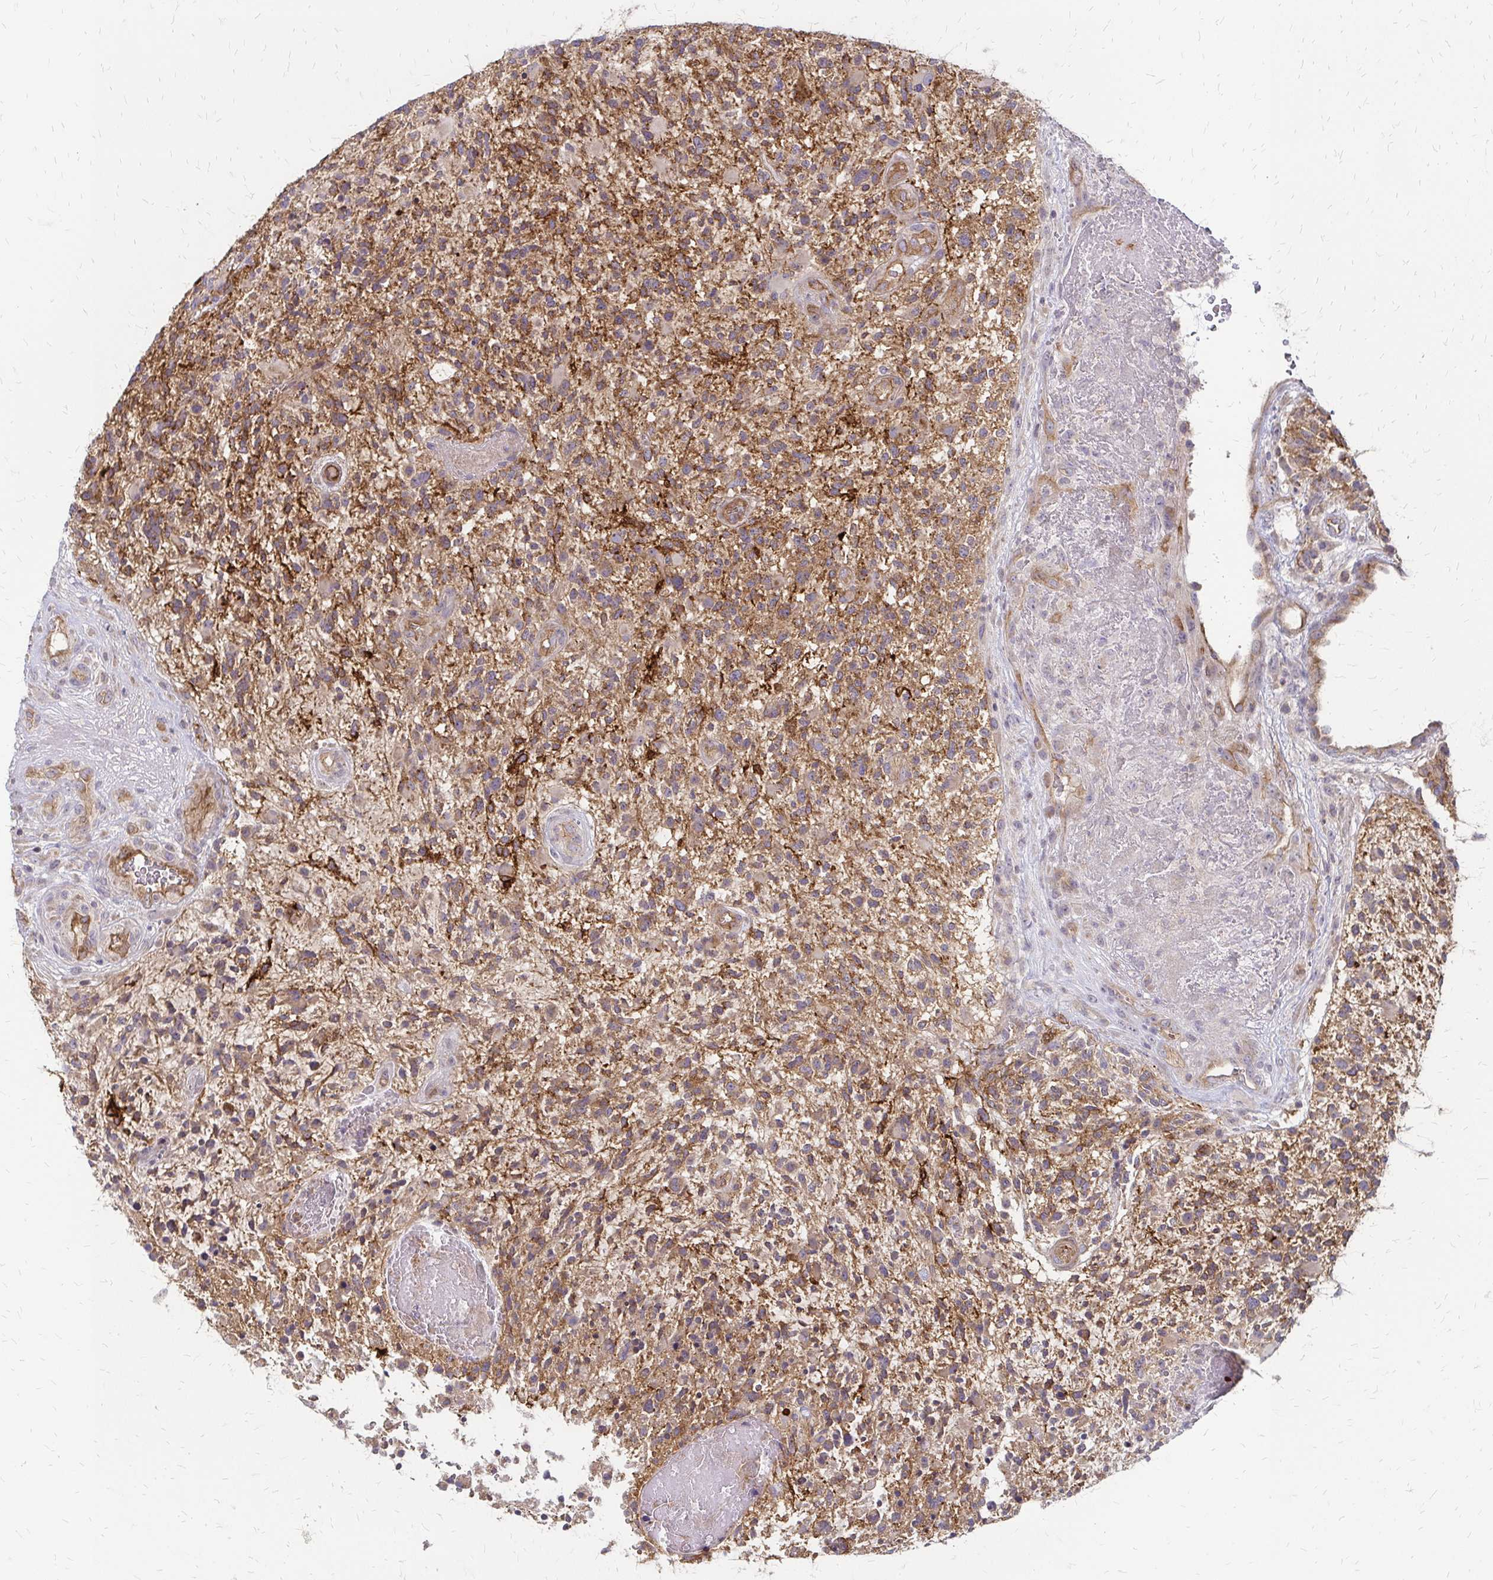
{"staining": {"intensity": "moderate", "quantity": ">75%", "location": "cytoplasmic/membranous"}, "tissue": "glioma", "cell_type": "Tumor cells", "image_type": "cancer", "snomed": [{"axis": "morphology", "description": "Glioma, malignant, High grade"}, {"axis": "topography", "description": "Brain"}], "caption": "Human malignant high-grade glioma stained for a protein (brown) demonstrates moderate cytoplasmic/membranous positive staining in approximately >75% of tumor cells.", "gene": "ZNF383", "patient": {"sex": "female", "age": 71}}